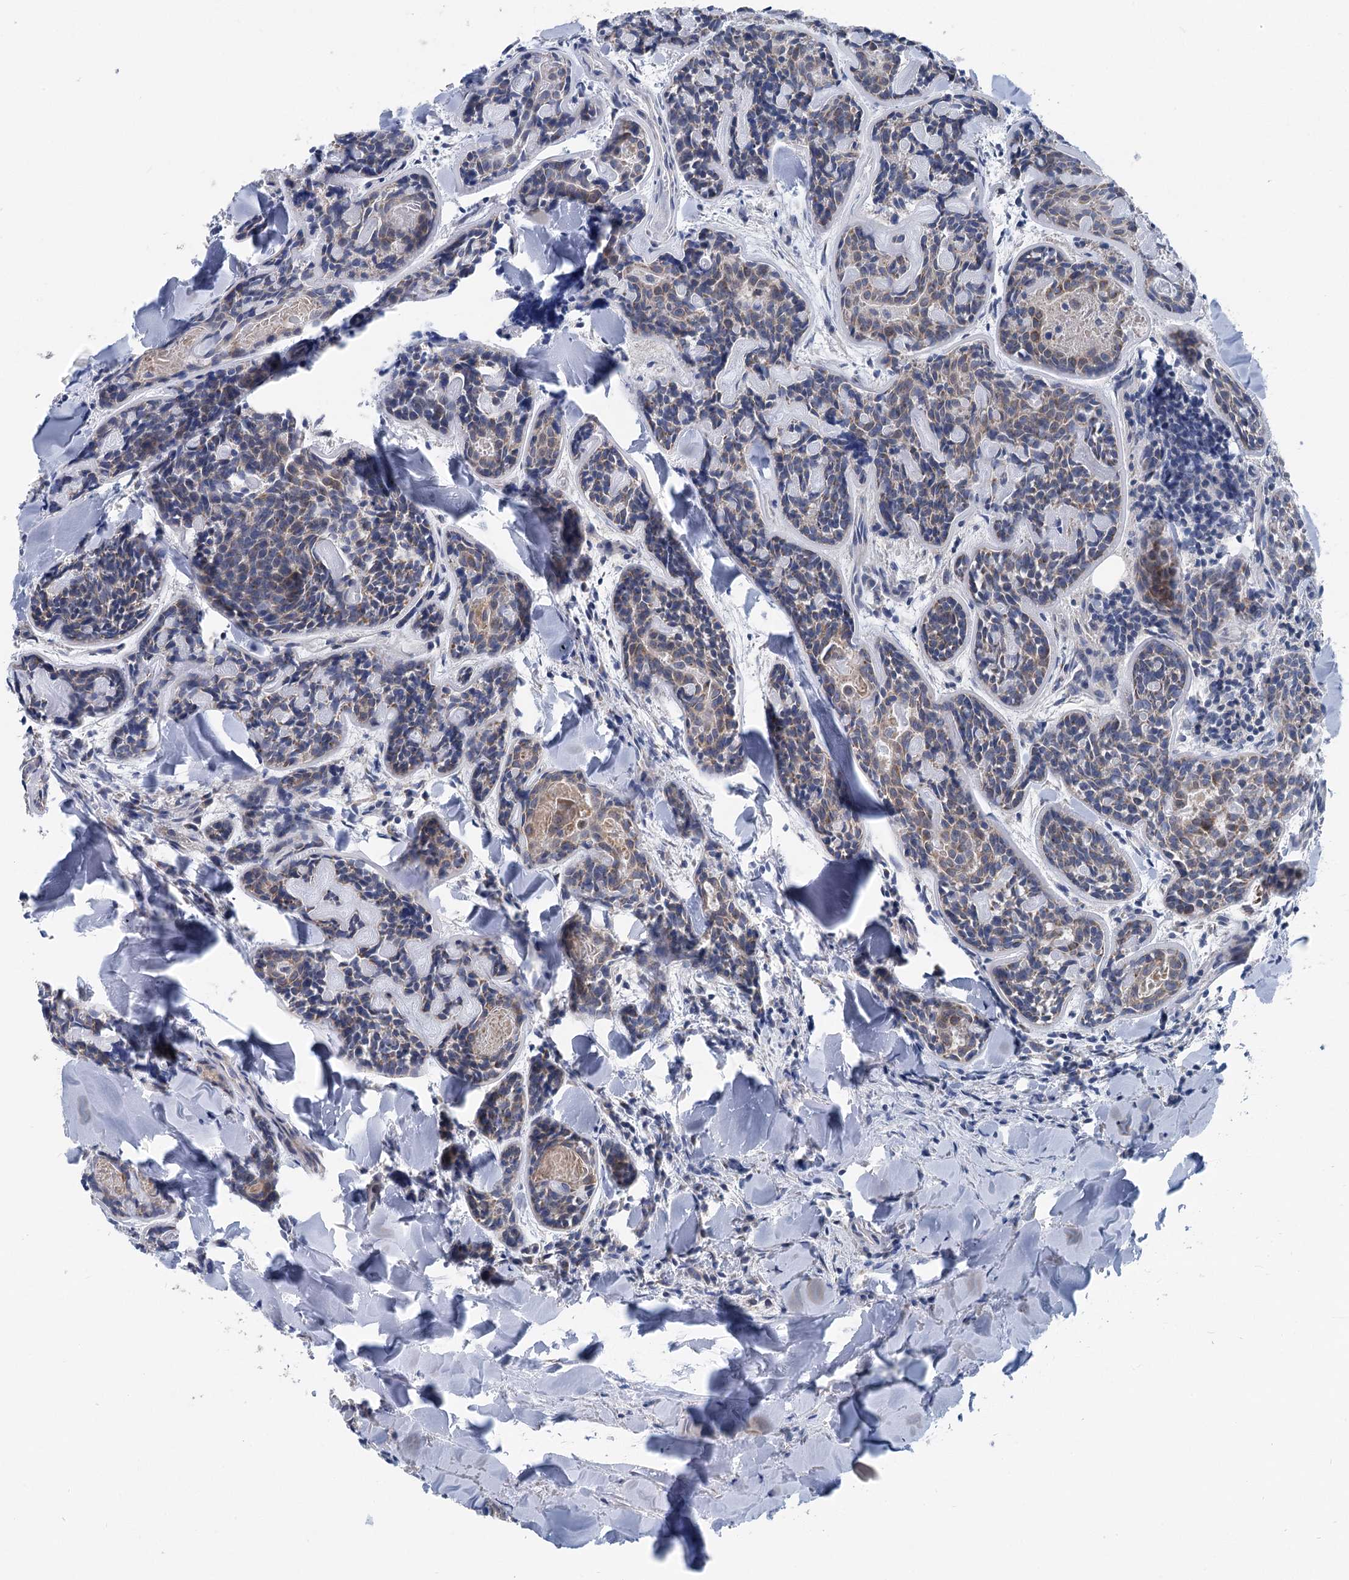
{"staining": {"intensity": "weak", "quantity": "25%-75%", "location": "cytoplasmic/membranous"}, "tissue": "head and neck cancer", "cell_type": "Tumor cells", "image_type": "cancer", "snomed": [{"axis": "morphology", "description": "Adenocarcinoma, NOS"}, {"axis": "topography", "description": "Salivary gland"}, {"axis": "topography", "description": "Head-Neck"}], "caption": "The histopathology image reveals a brown stain indicating the presence of a protein in the cytoplasmic/membranous of tumor cells in head and neck adenocarcinoma.", "gene": "MARK2", "patient": {"sex": "female", "age": 63}}